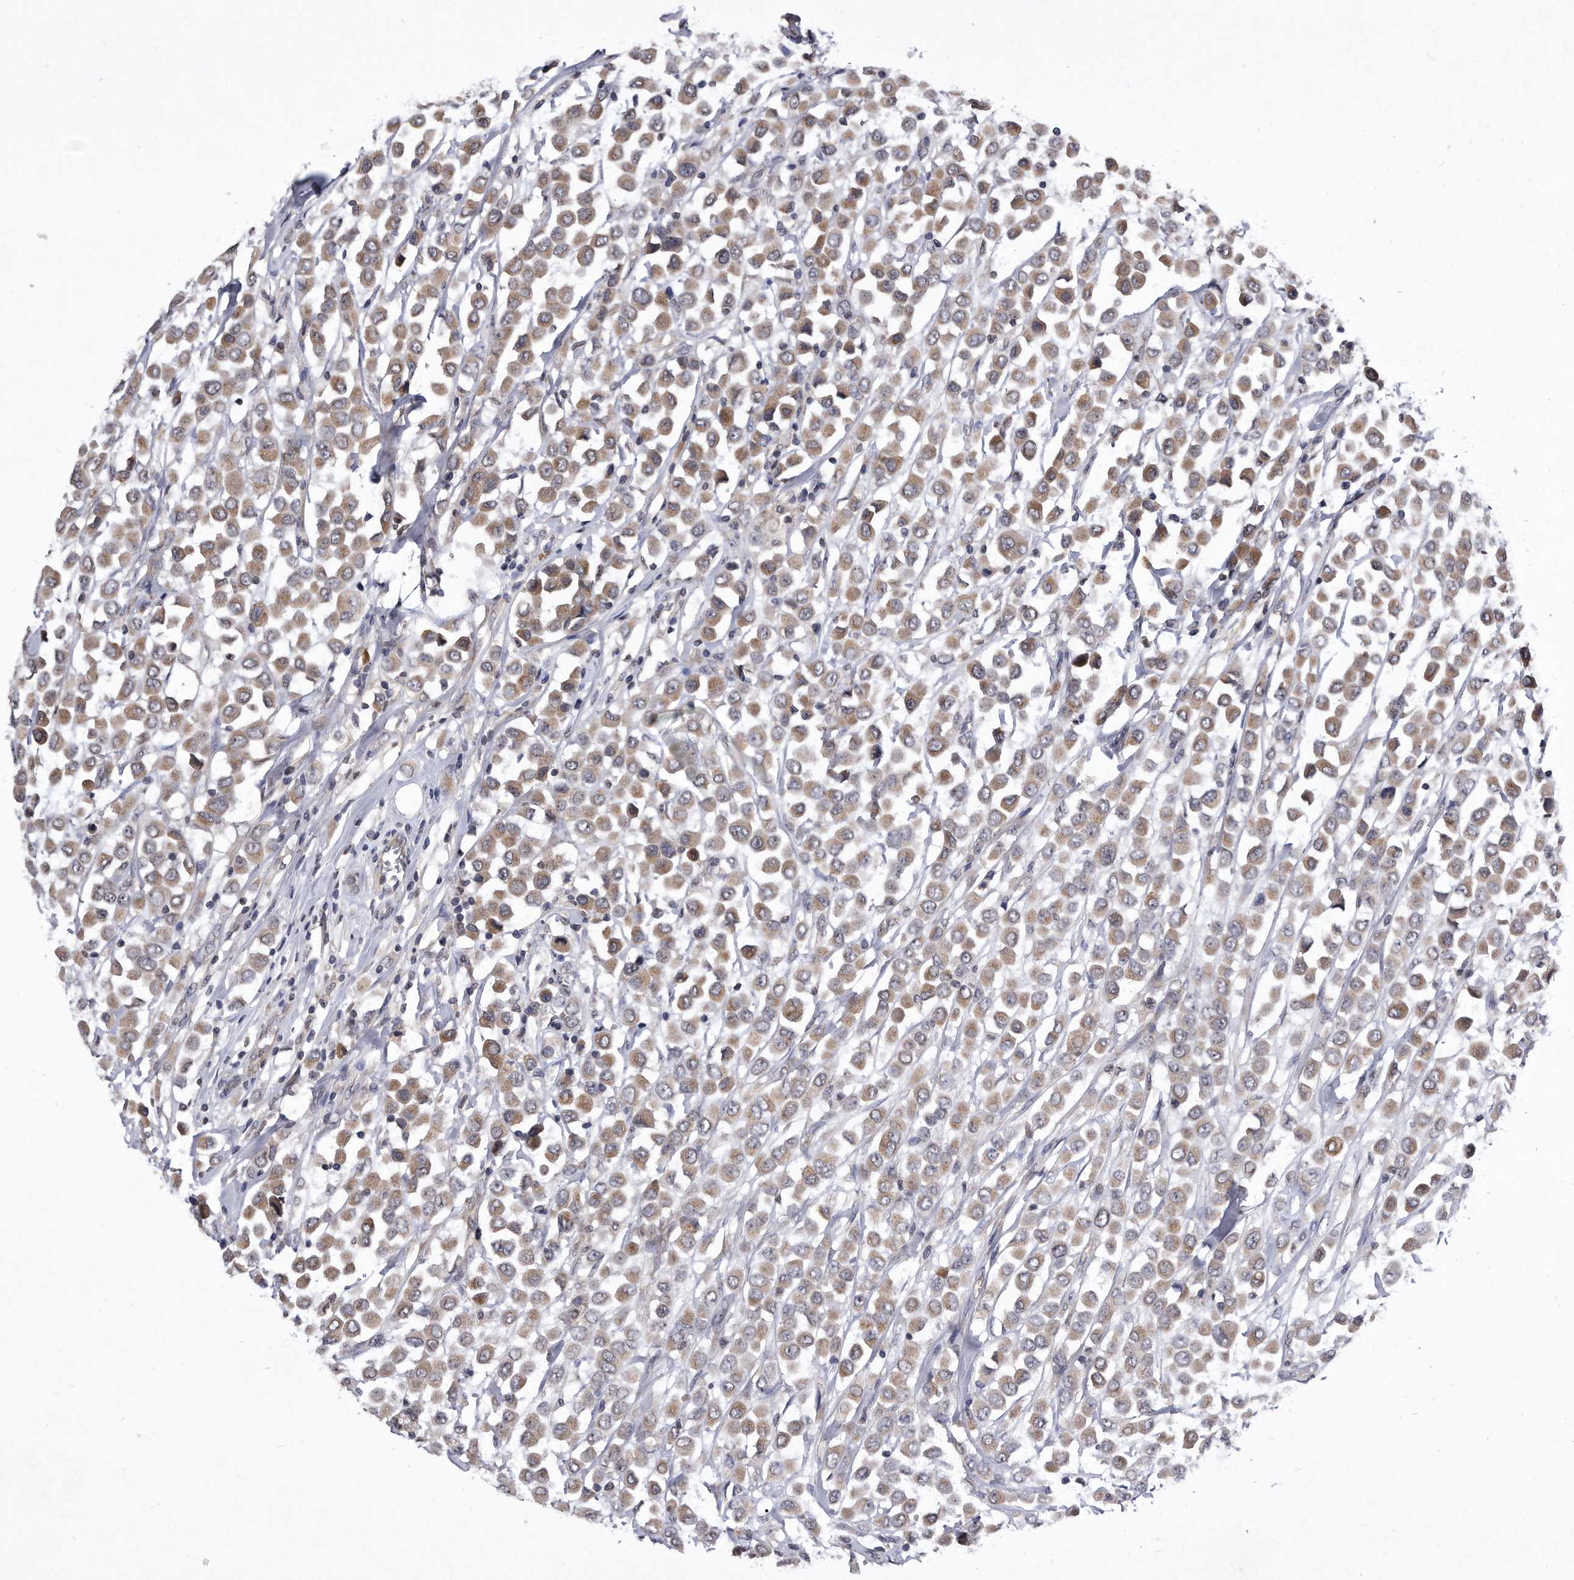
{"staining": {"intensity": "moderate", "quantity": ">75%", "location": "cytoplasmic/membranous"}, "tissue": "breast cancer", "cell_type": "Tumor cells", "image_type": "cancer", "snomed": [{"axis": "morphology", "description": "Duct carcinoma"}, {"axis": "topography", "description": "Breast"}], "caption": "Breast invasive ductal carcinoma stained with a protein marker reveals moderate staining in tumor cells.", "gene": "DAB1", "patient": {"sex": "female", "age": 61}}